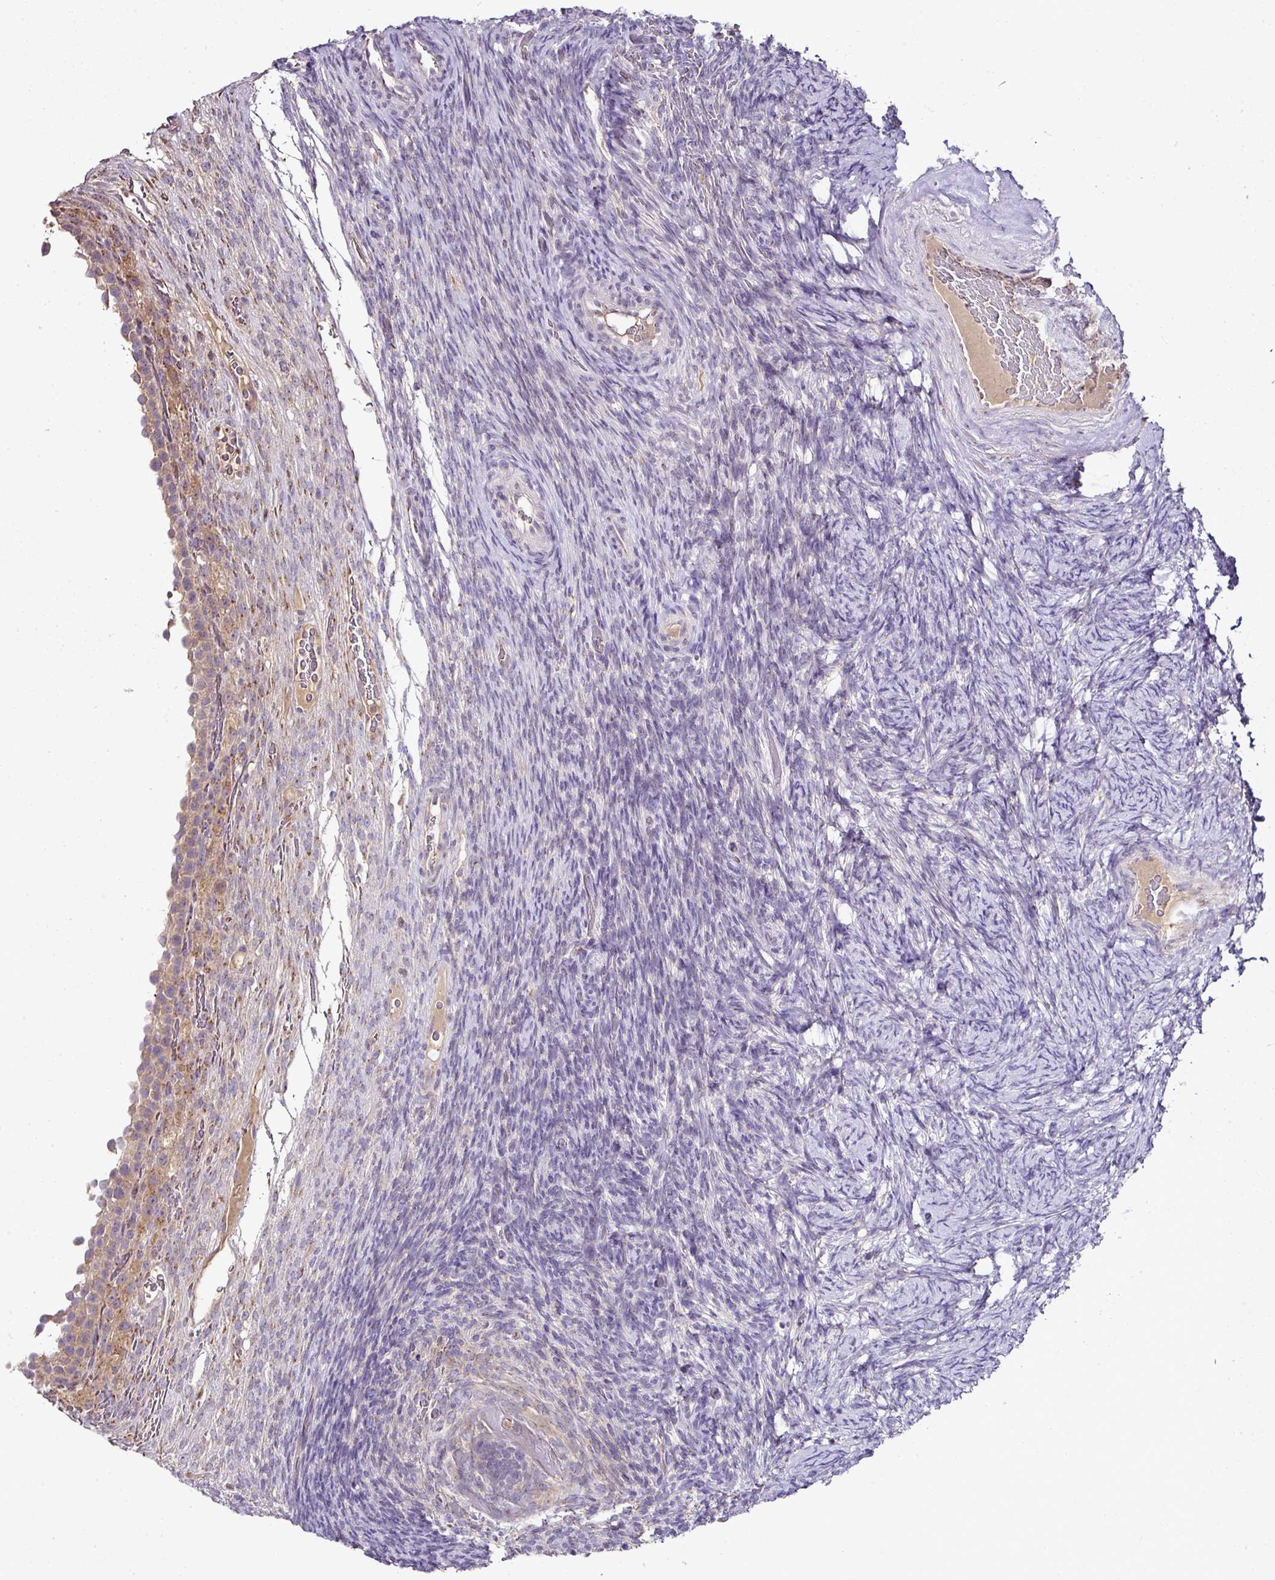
{"staining": {"intensity": "negative", "quantity": "none", "location": "none"}, "tissue": "ovary", "cell_type": "Ovarian stroma cells", "image_type": "normal", "snomed": [{"axis": "morphology", "description": "Normal tissue, NOS"}, {"axis": "topography", "description": "Ovary"}], "caption": "This is an immunohistochemistry (IHC) micrograph of normal ovary. There is no staining in ovarian stroma cells.", "gene": "SKIC2", "patient": {"sex": "female", "age": 34}}